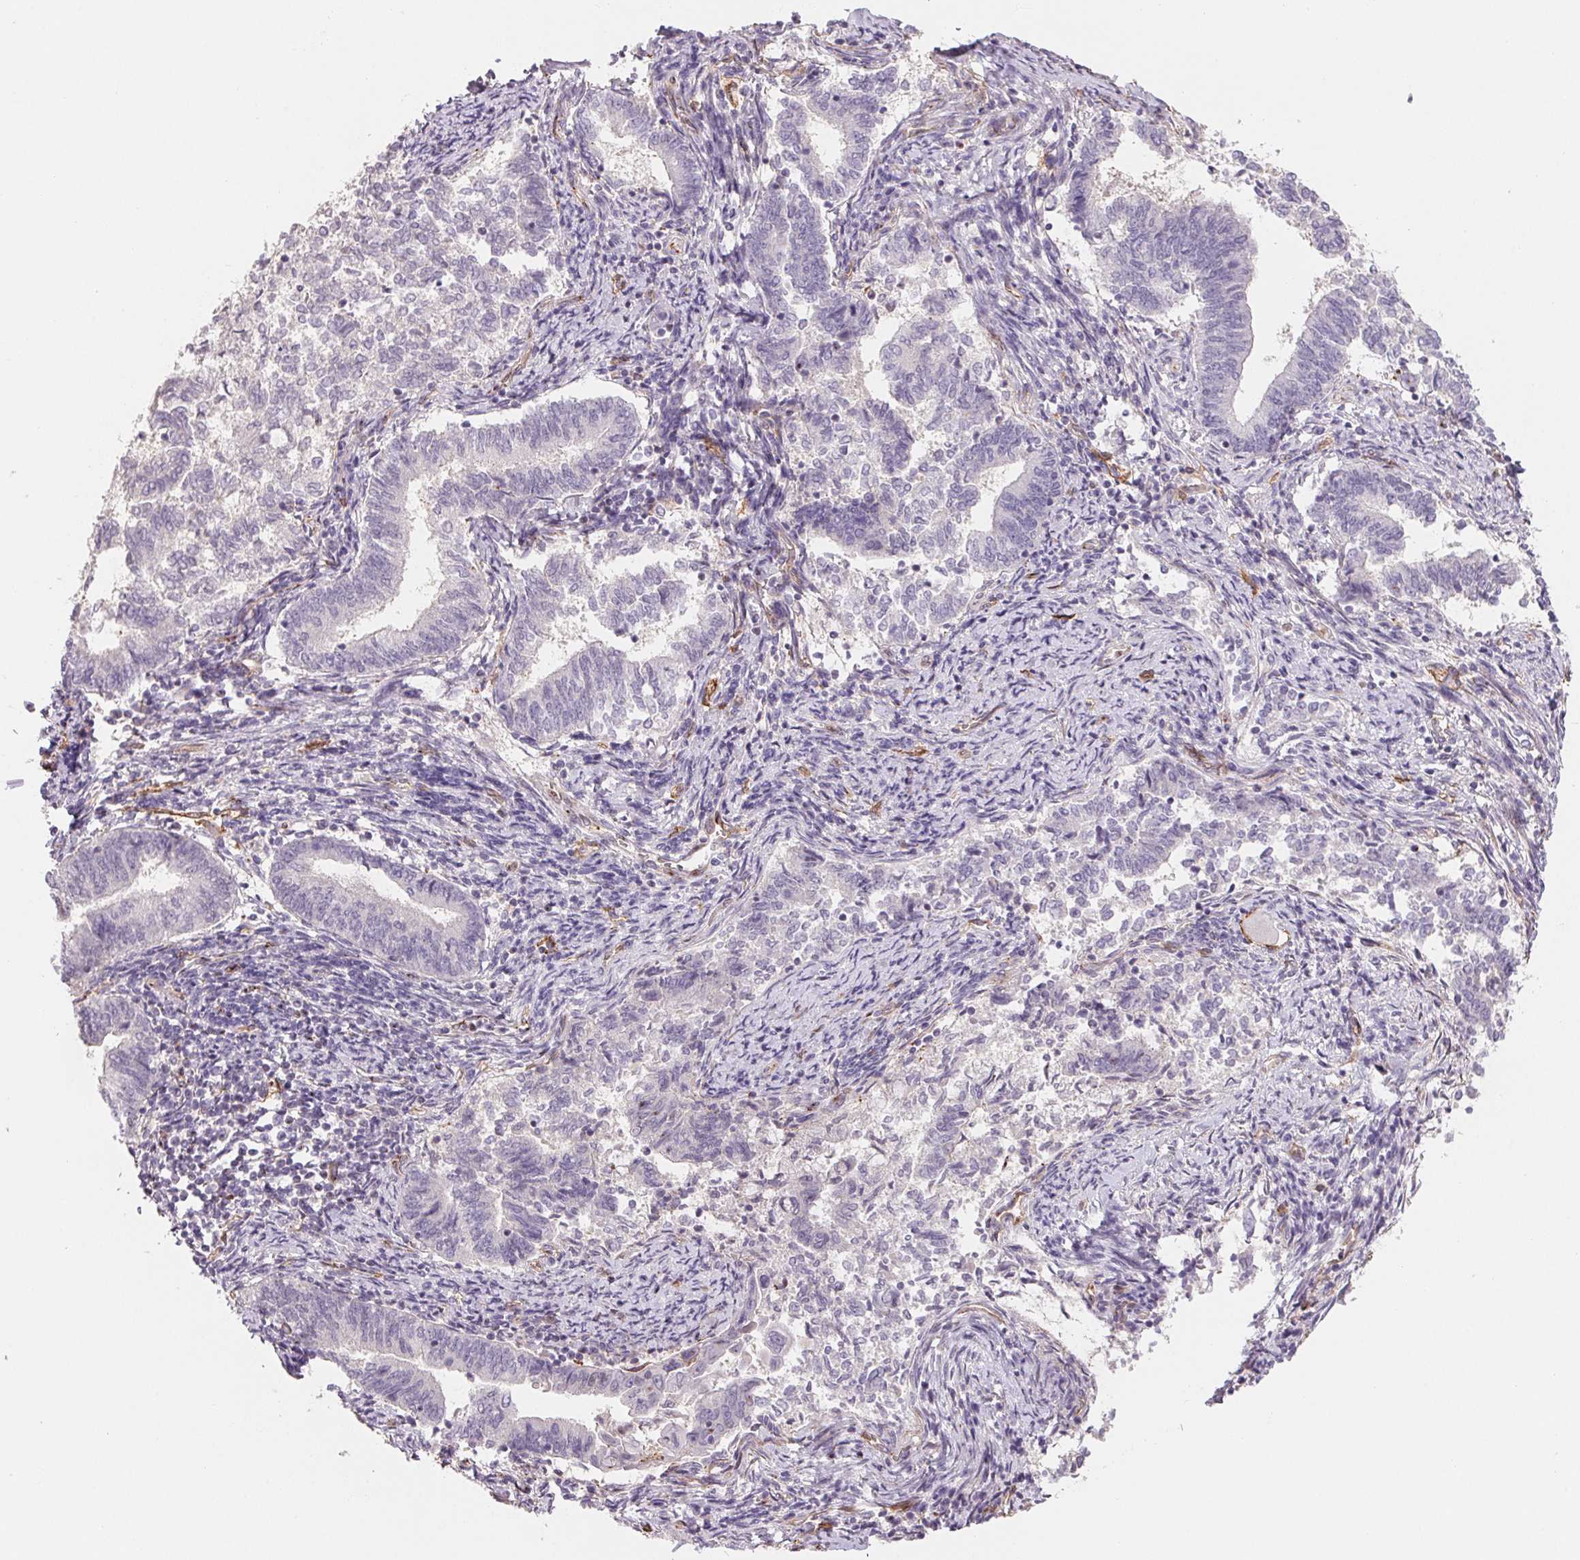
{"staining": {"intensity": "negative", "quantity": "none", "location": "none"}, "tissue": "endometrial cancer", "cell_type": "Tumor cells", "image_type": "cancer", "snomed": [{"axis": "morphology", "description": "Adenocarcinoma, NOS"}, {"axis": "topography", "description": "Endometrium"}], "caption": "DAB (3,3'-diaminobenzidine) immunohistochemical staining of human adenocarcinoma (endometrial) shows no significant expression in tumor cells.", "gene": "ANKRD13B", "patient": {"sex": "female", "age": 65}}